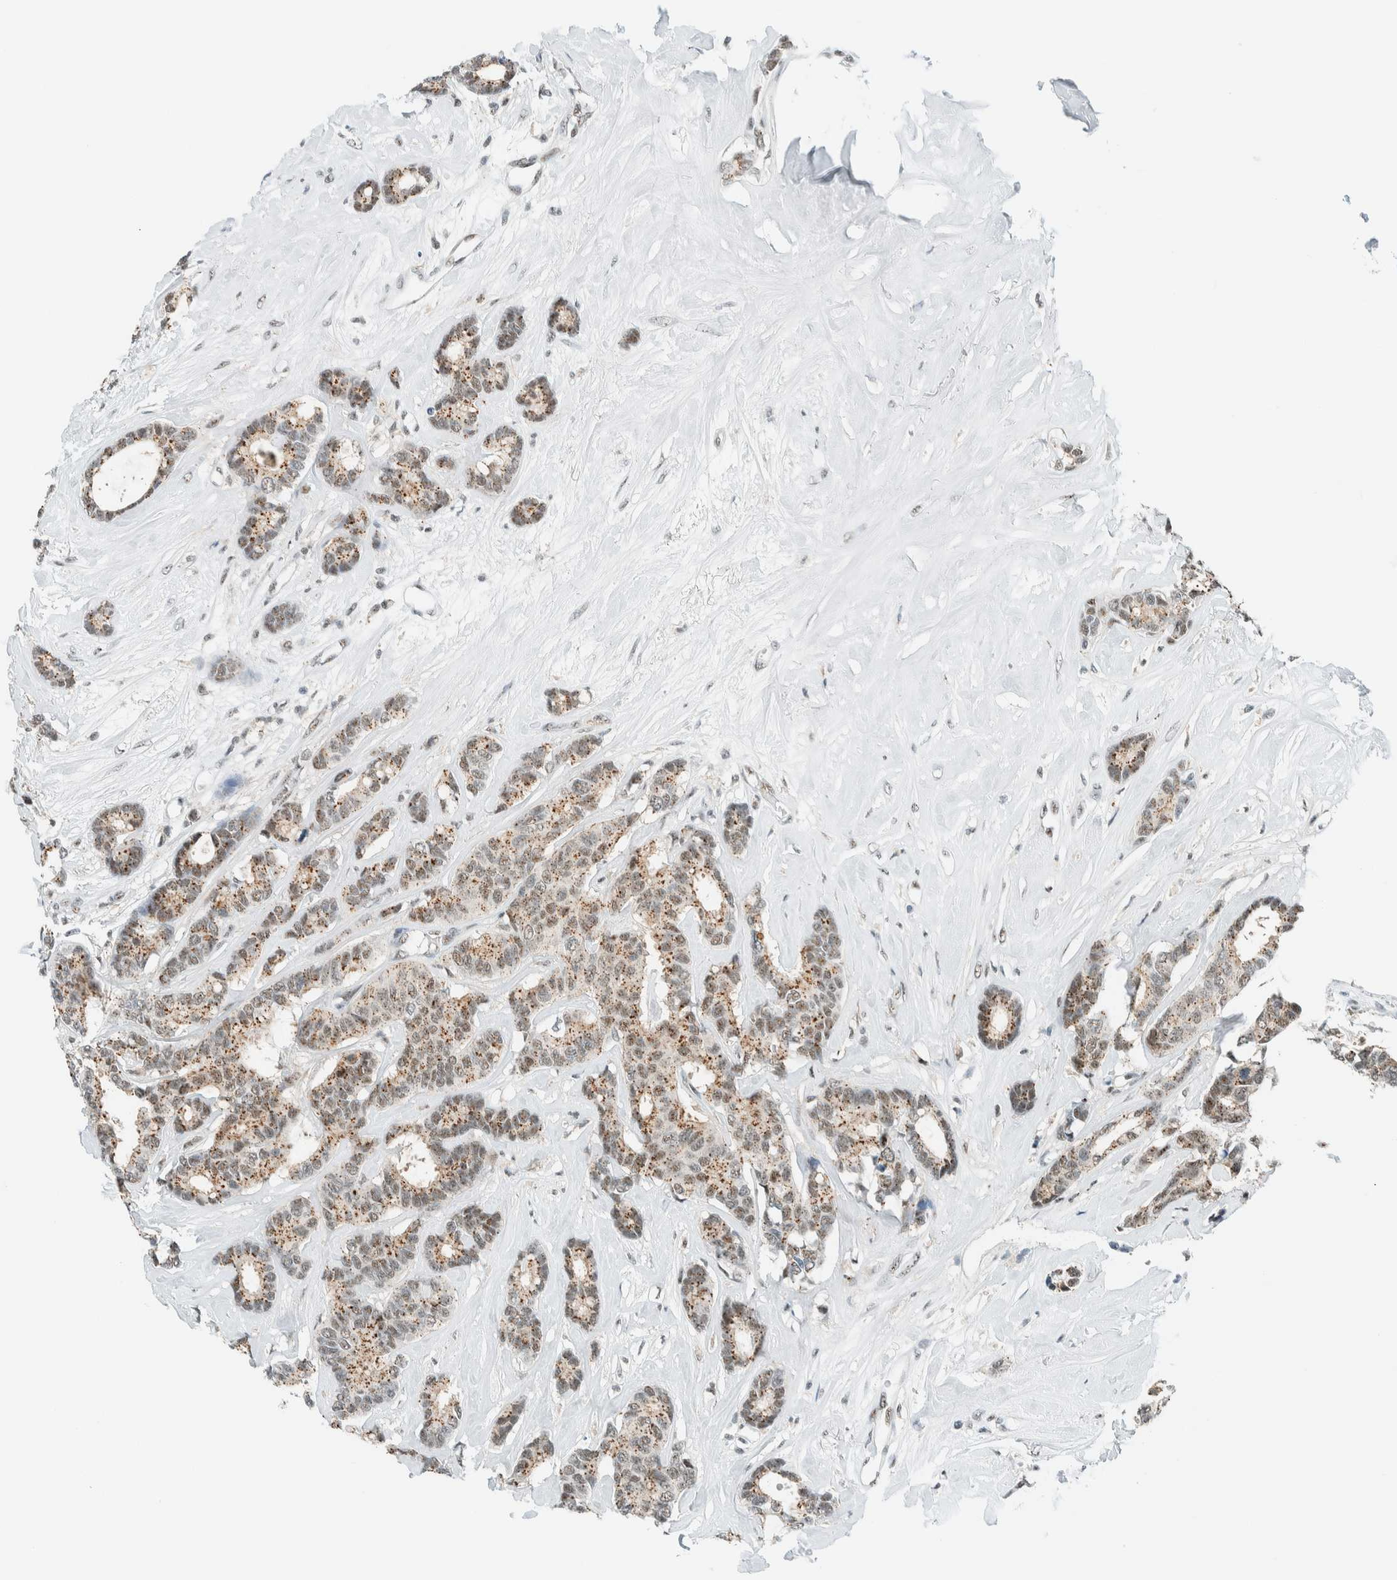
{"staining": {"intensity": "moderate", "quantity": ">75%", "location": "cytoplasmic/membranous,nuclear"}, "tissue": "breast cancer", "cell_type": "Tumor cells", "image_type": "cancer", "snomed": [{"axis": "morphology", "description": "Duct carcinoma"}, {"axis": "topography", "description": "Breast"}], "caption": "Immunohistochemistry (IHC) of human breast cancer exhibits medium levels of moderate cytoplasmic/membranous and nuclear expression in approximately >75% of tumor cells. The staining was performed using DAB (3,3'-diaminobenzidine) to visualize the protein expression in brown, while the nuclei were stained in blue with hematoxylin (Magnification: 20x).", "gene": "CYSRT1", "patient": {"sex": "female", "age": 87}}